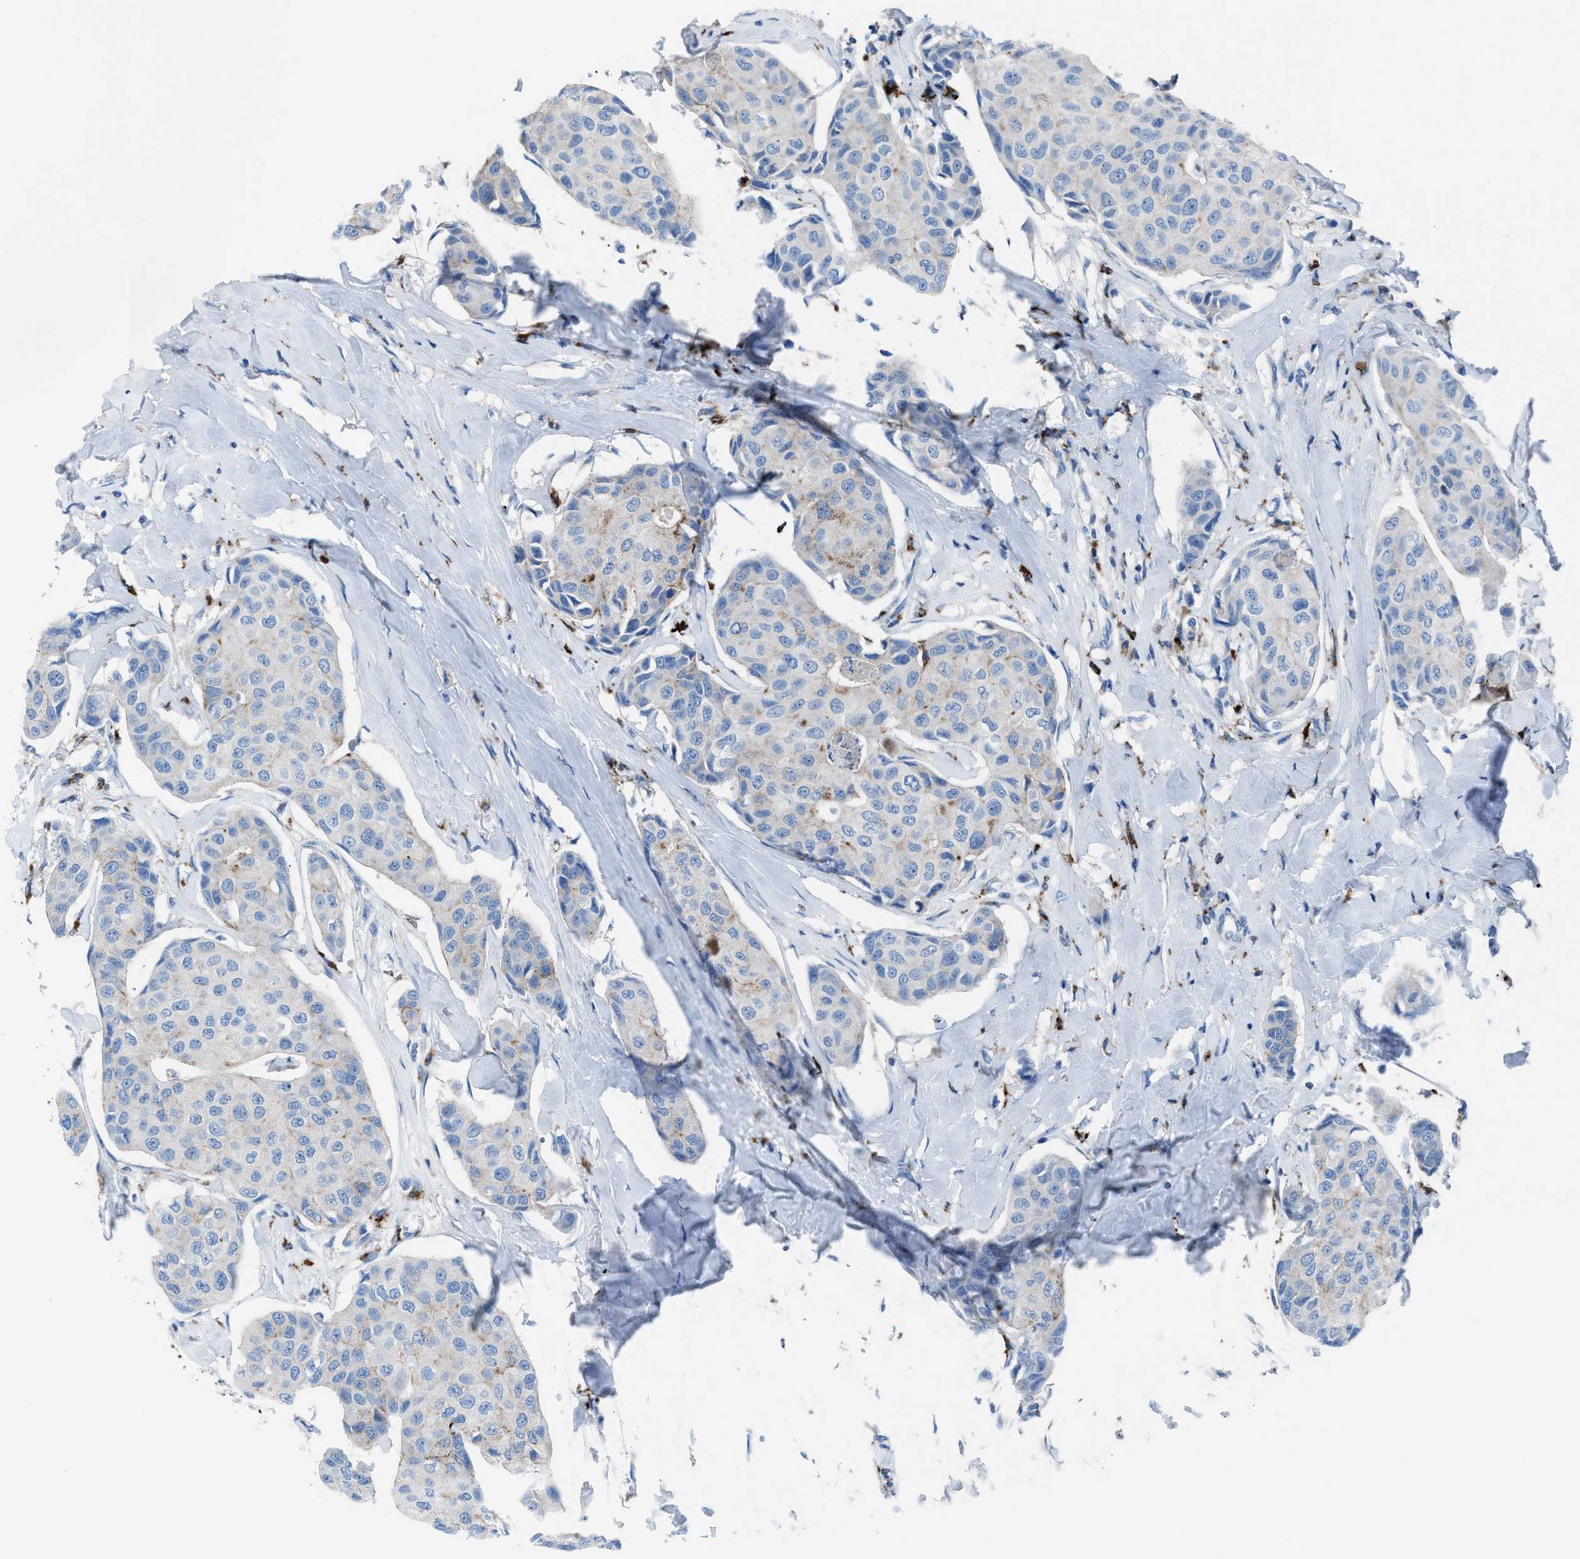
{"staining": {"intensity": "negative", "quantity": "none", "location": "none"}, "tissue": "breast cancer", "cell_type": "Tumor cells", "image_type": "cancer", "snomed": [{"axis": "morphology", "description": "Duct carcinoma"}, {"axis": "topography", "description": "Breast"}], "caption": "IHC photomicrograph of neoplastic tissue: breast invasive ductal carcinoma stained with DAB (3,3'-diaminobenzidine) exhibits no significant protein positivity in tumor cells. Brightfield microscopy of immunohistochemistry (IHC) stained with DAB (3,3'-diaminobenzidine) (brown) and hematoxylin (blue), captured at high magnification.", "gene": "CD1B", "patient": {"sex": "female", "age": 80}}